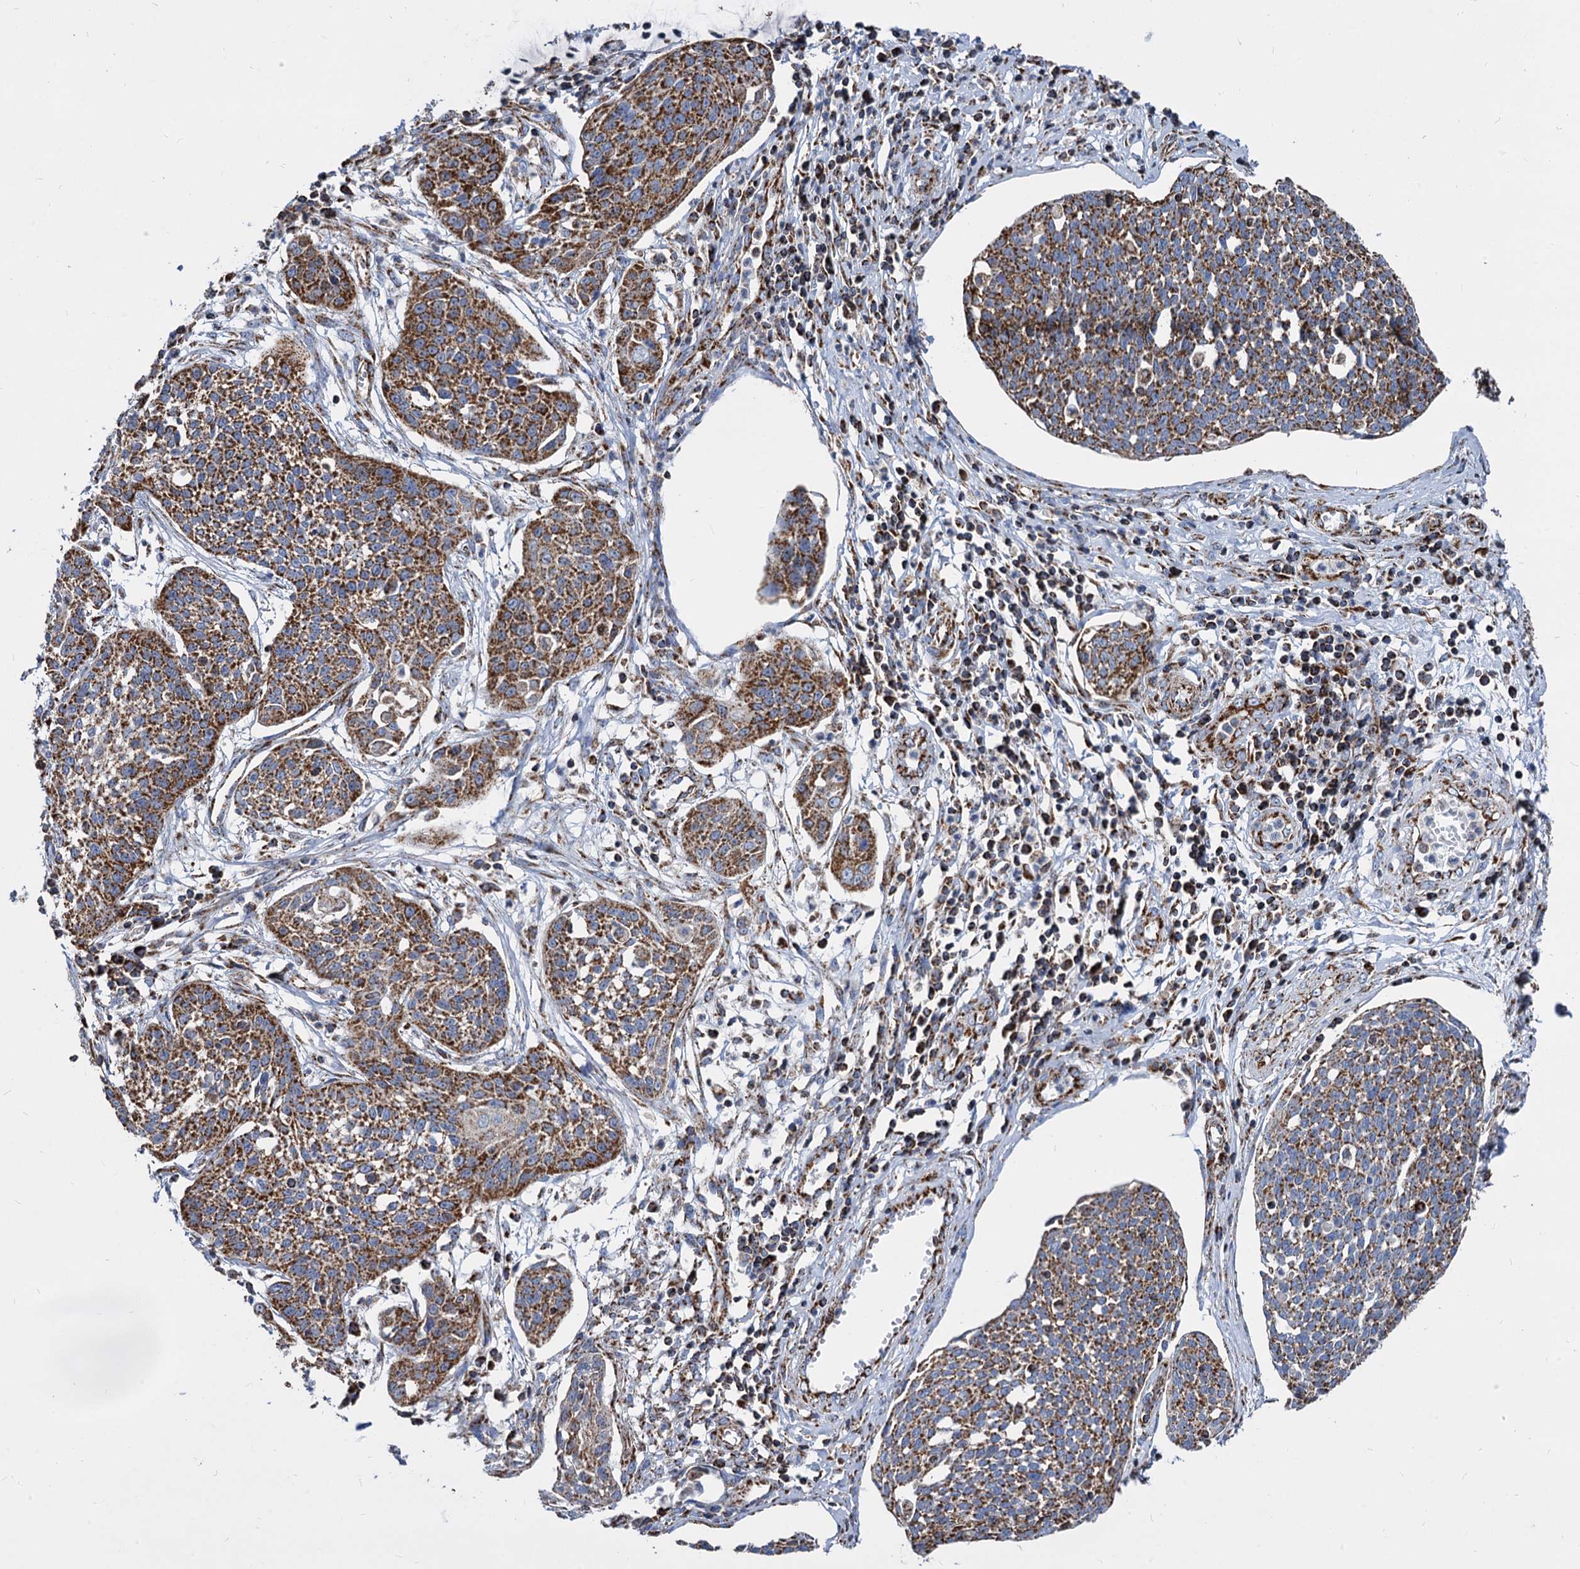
{"staining": {"intensity": "strong", "quantity": ">75%", "location": "cytoplasmic/membranous"}, "tissue": "cervical cancer", "cell_type": "Tumor cells", "image_type": "cancer", "snomed": [{"axis": "morphology", "description": "Squamous cell carcinoma, NOS"}, {"axis": "topography", "description": "Cervix"}], "caption": "Immunohistochemistry (IHC) of cervical cancer shows high levels of strong cytoplasmic/membranous staining in about >75% of tumor cells. Ihc stains the protein in brown and the nuclei are stained blue.", "gene": "TIMM10", "patient": {"sex": "female", "age": 34}}